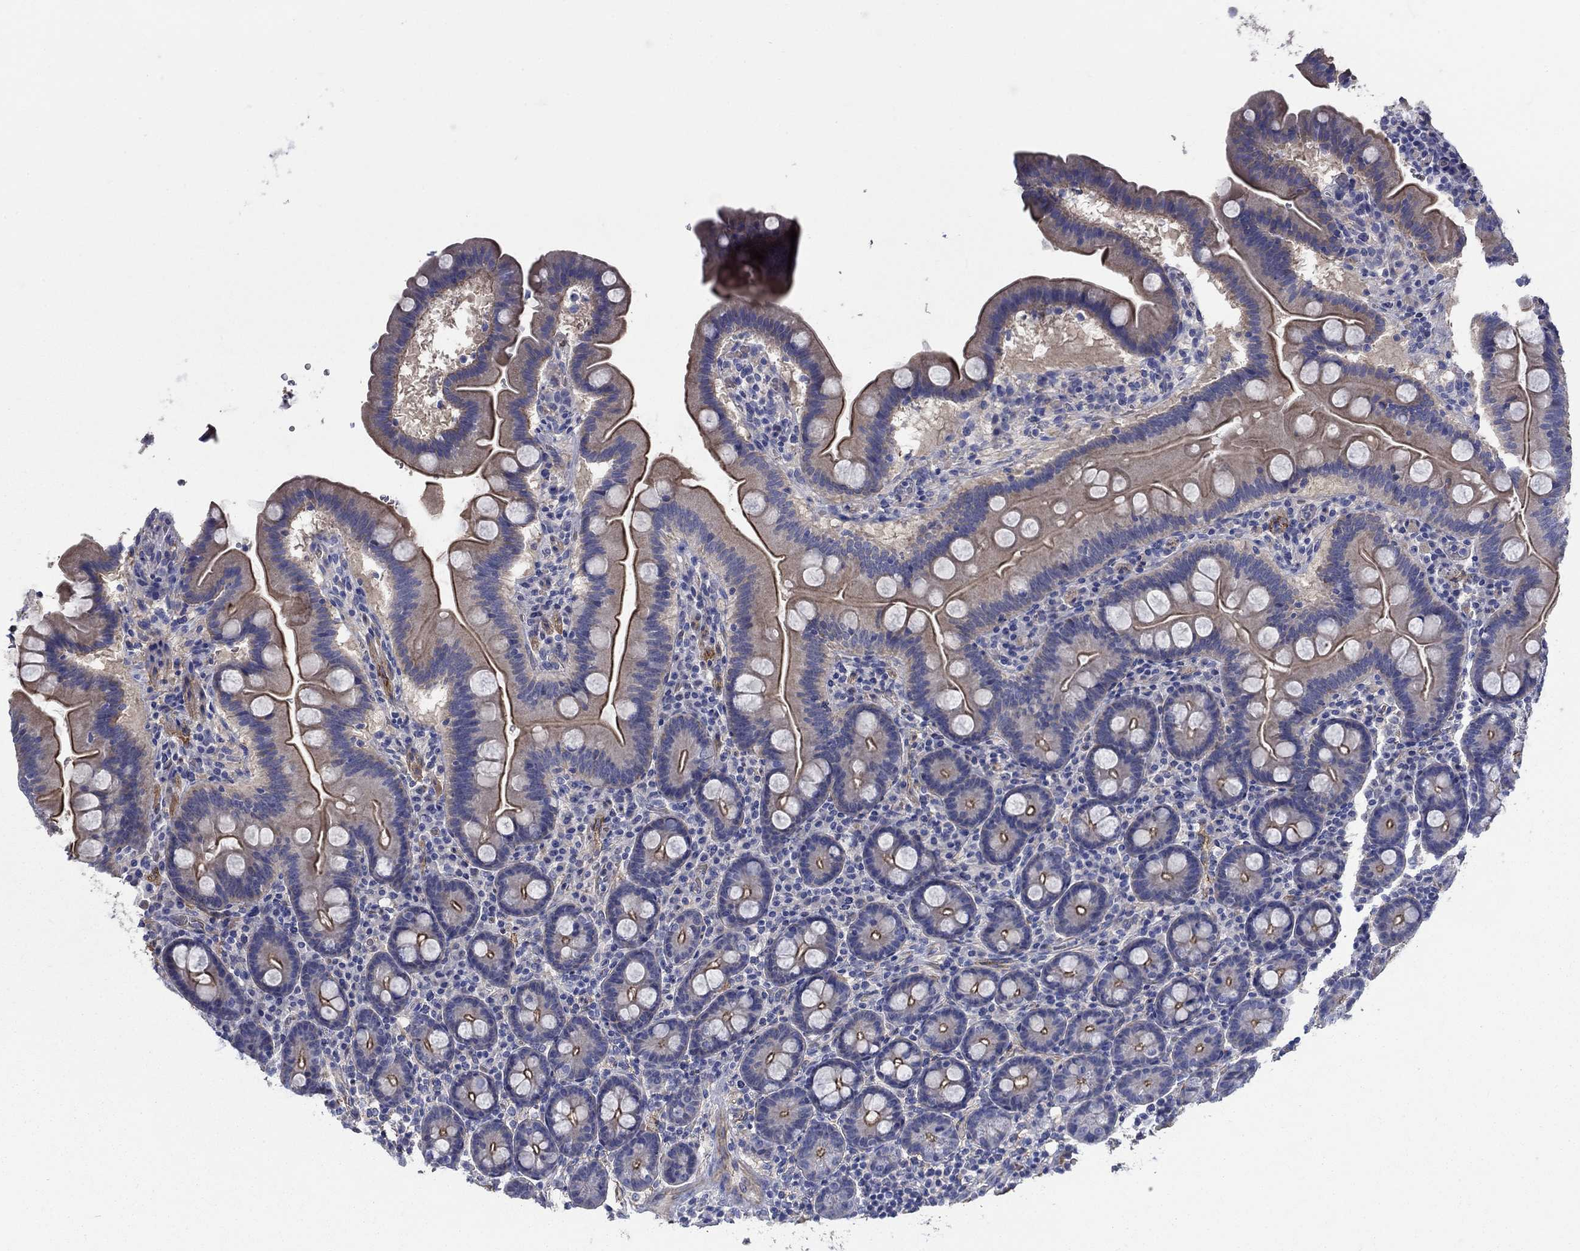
{"staining": {"intensity": "strong", "quantity": "25%-75%", "location": "cytoplasmic/membranous"}, "tissue": "duodenum", "cell_type": "Glandular cells", "image_type": "normal", "snomed": [{"axis": "morphology", "description": "Normal tissue, NOS"}, {"axis": "topography", "description": "Duodenum"}], "caption": "Benign duodenum reveals strong cytoplasmic/membranous staining in approximately 25%-75% of glandular cells.", "gene": "FLNC", "patient": {"sex": "male", "age": 59}}